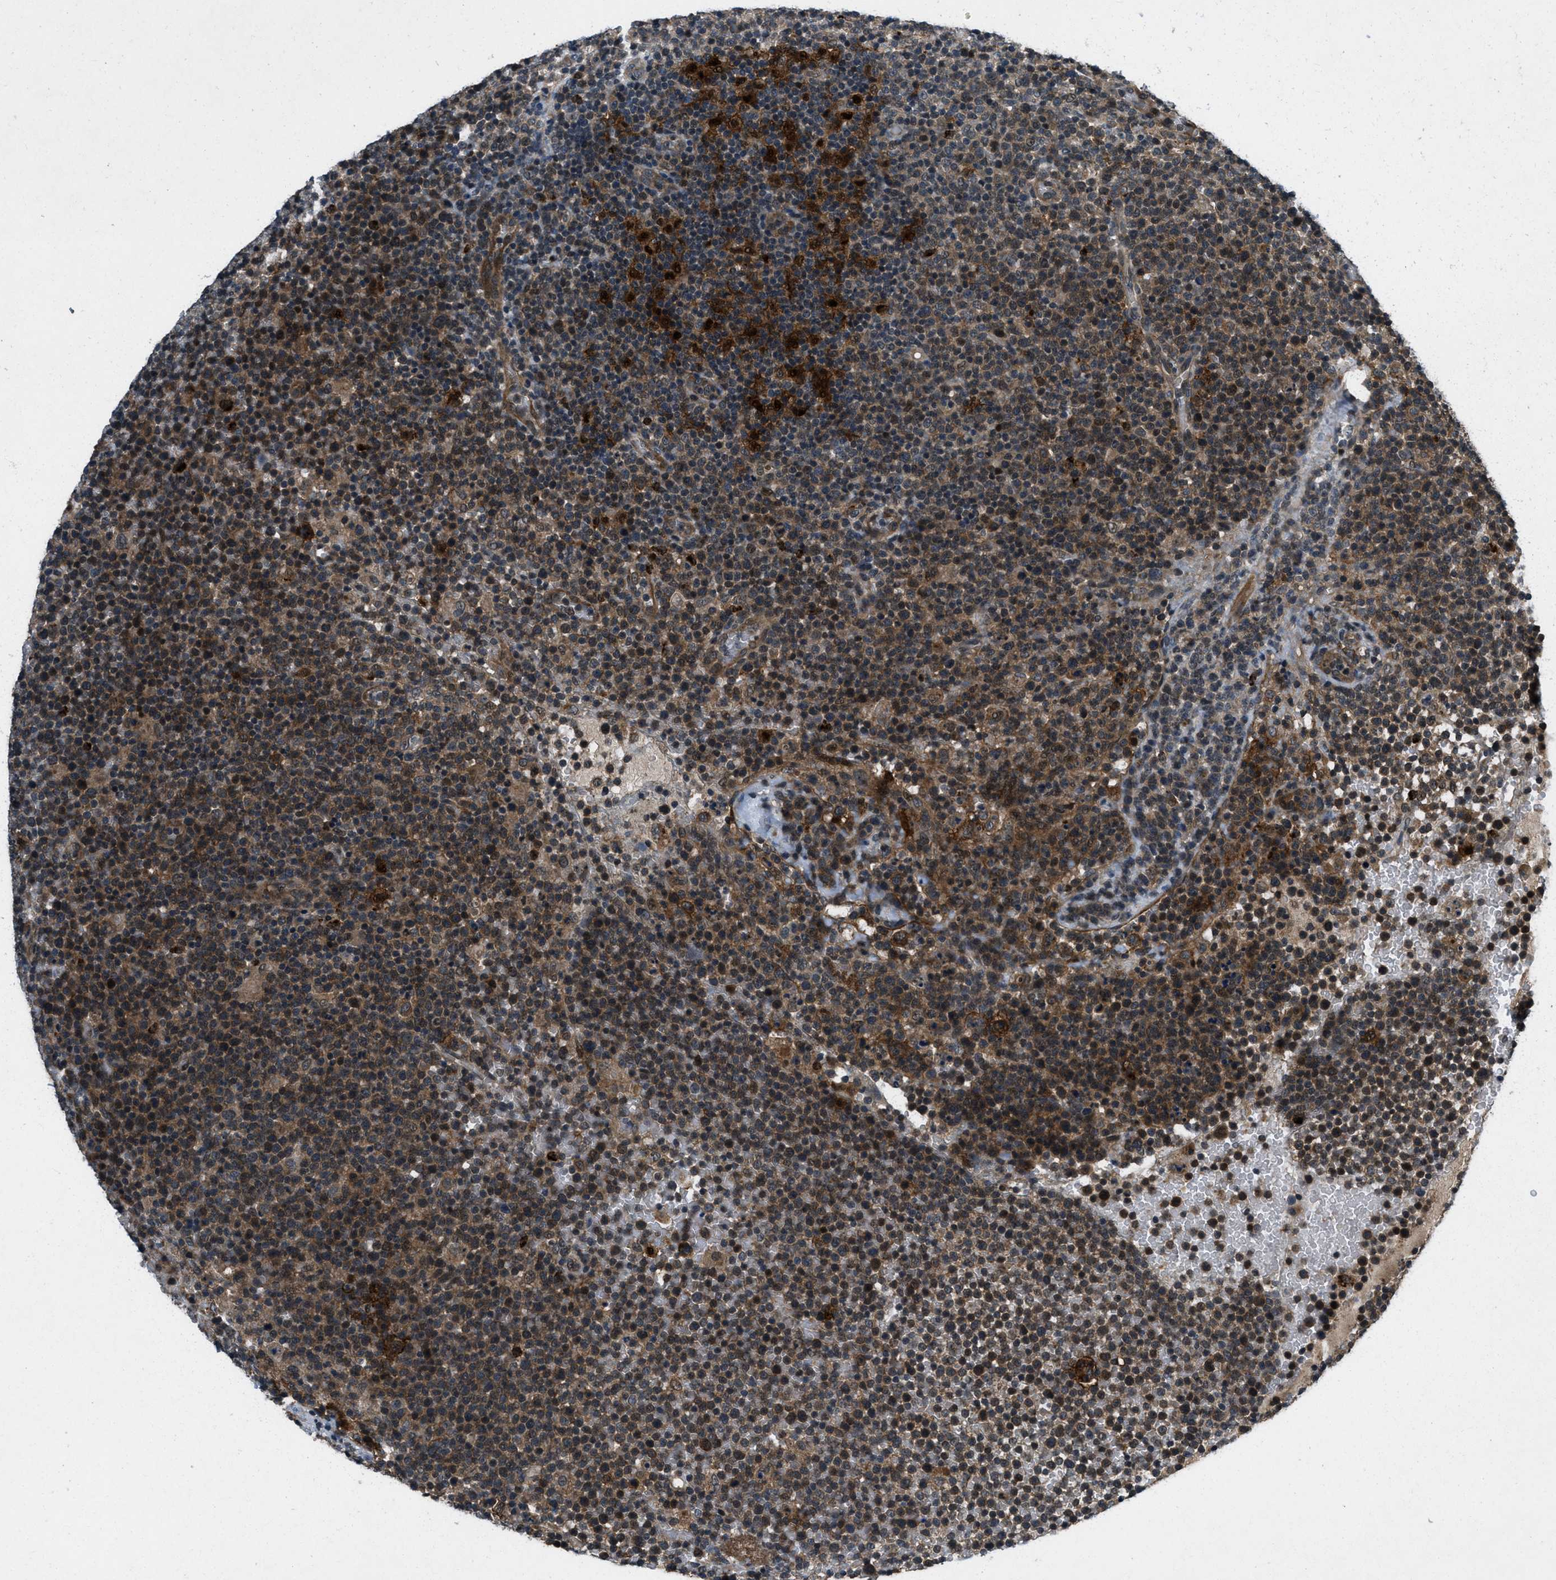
{"staining": {"intensity": "moderate", "quantity": ">75%", "location": "cytoplasmic/membranous"}, "tissue": "lymphoma", "cell_type": "Tumor cells", "image_type": "cancer", "snomed": [{"axis": "morphology", "description": "Malignant lymphoma, non-Hodgkin's type, High grade"}, {"axis": "topography", "description": "Lymph node"}], "caption": "The histopathology image displays immunohistochemical staining of malignant lymphoma, non-Hodgkin's type (high-grade). There is moderate cytoplasmic/membranous staining is present in approximately >75% of tumor cells. Nuclei are stained in blue.", "gene": "EPSTI1", "patient": {"sex": "male", "age": 61}}